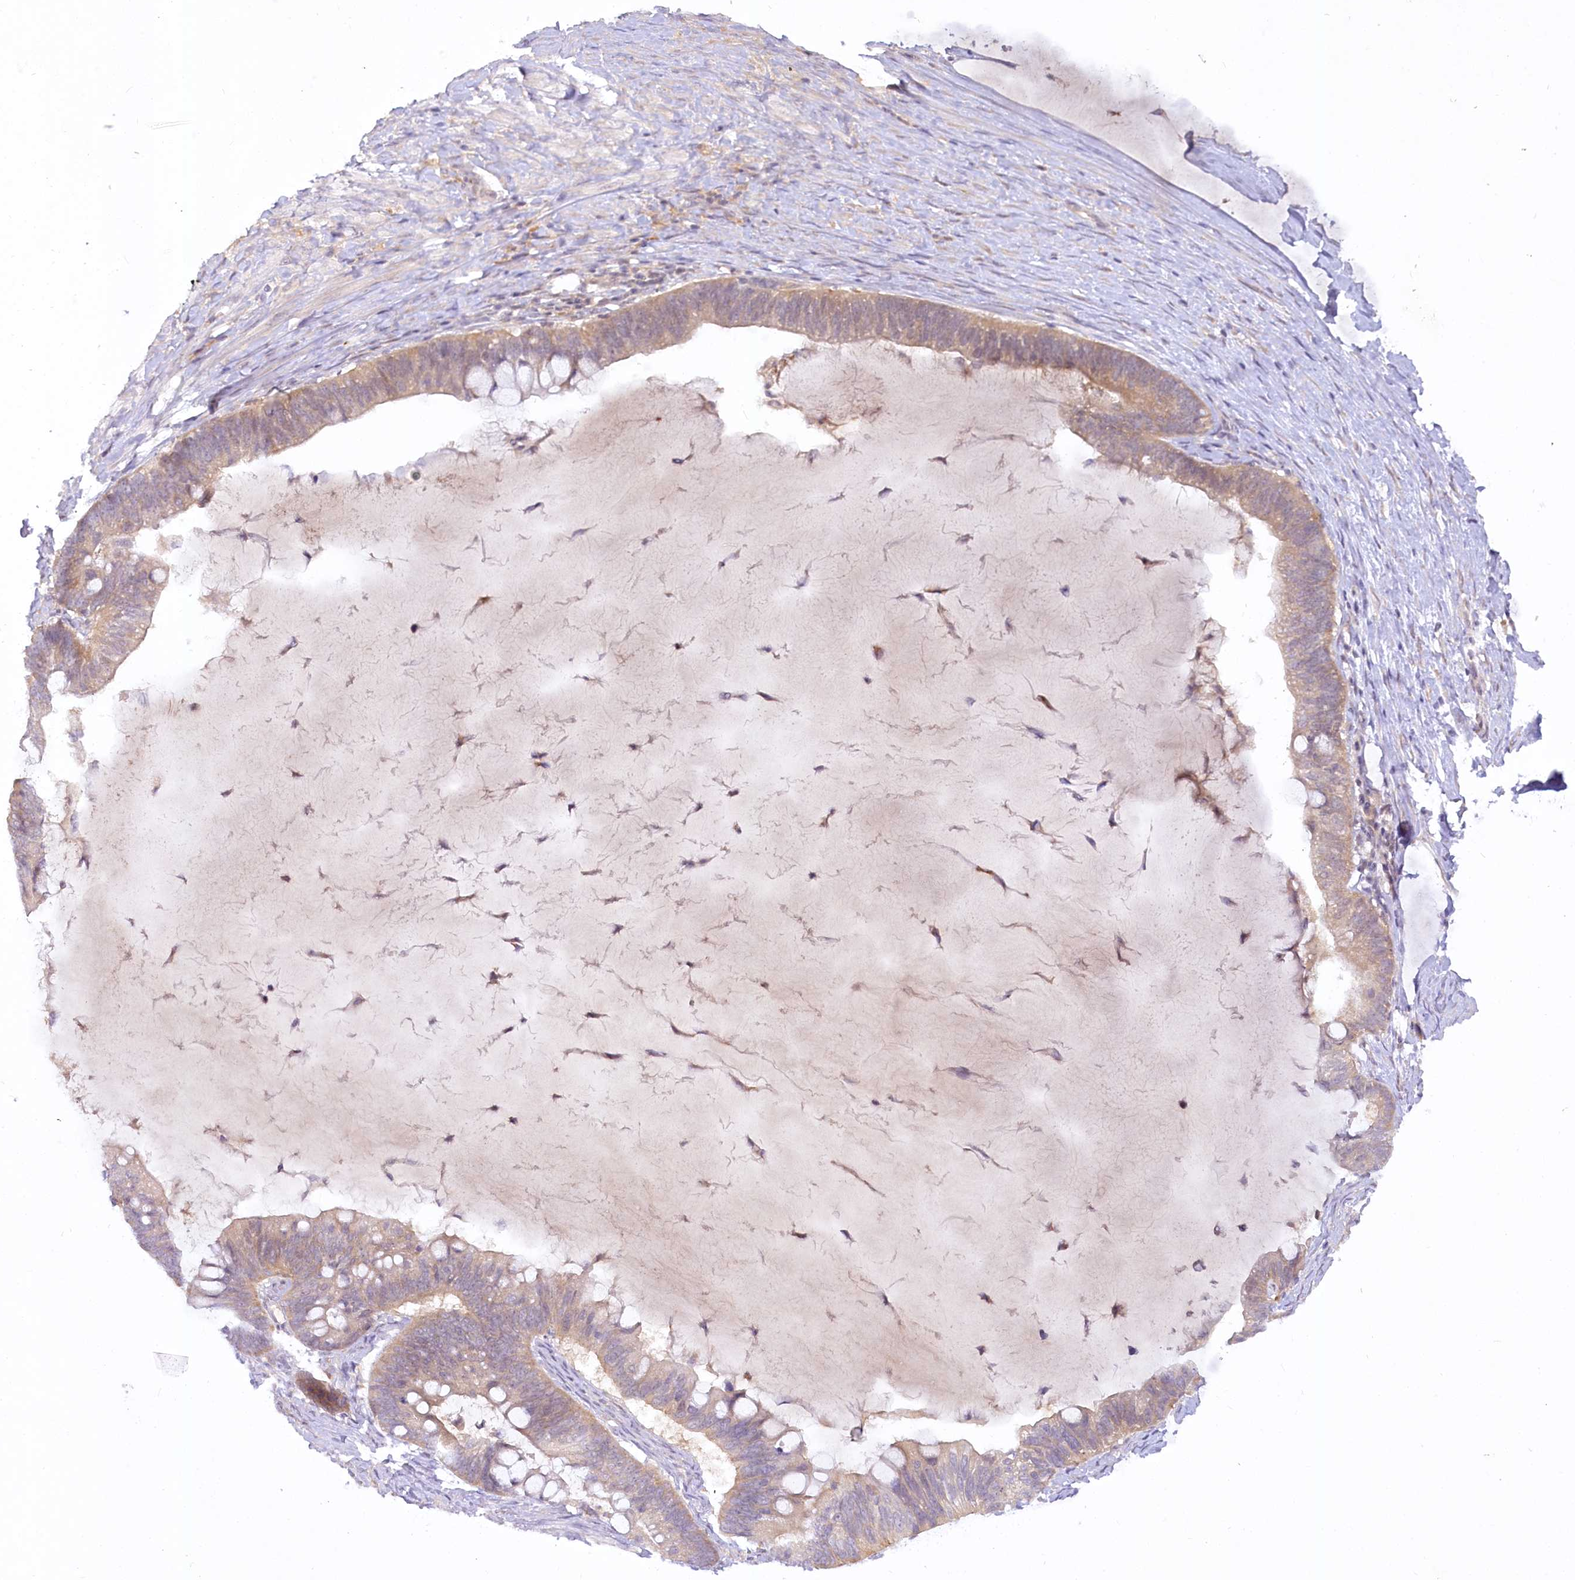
{"staining": {"intensity": "weak", "quantity": ">75%", "location": "cytoplasmic/membranous"}, "tissue": "ovarian cancer", "cell_type": "Tumor cells", "image_type": "cancer", "snomed": [{"axis": "morphology", "description": "Cystadenocarcinoma, mucinous, NOS"}, {"axis": "topography", "description": "Ovary"}], "caption": "High-magnification brightfield microscopy of ovarian cancer stained with DAB (brown) and counterstained with hematoxylin (blue). tumor cells exhibit weak cytoplasmic/membranous staining is identified in approximately>75% of cells. The staining was performed using DAB to visualize the protein expression in brown, while the nuclei were stained in blue with hematoxylin (Magnification: 20x).", "gene": "EFHC2", "patient": {"sex": "female", "age": 61}}